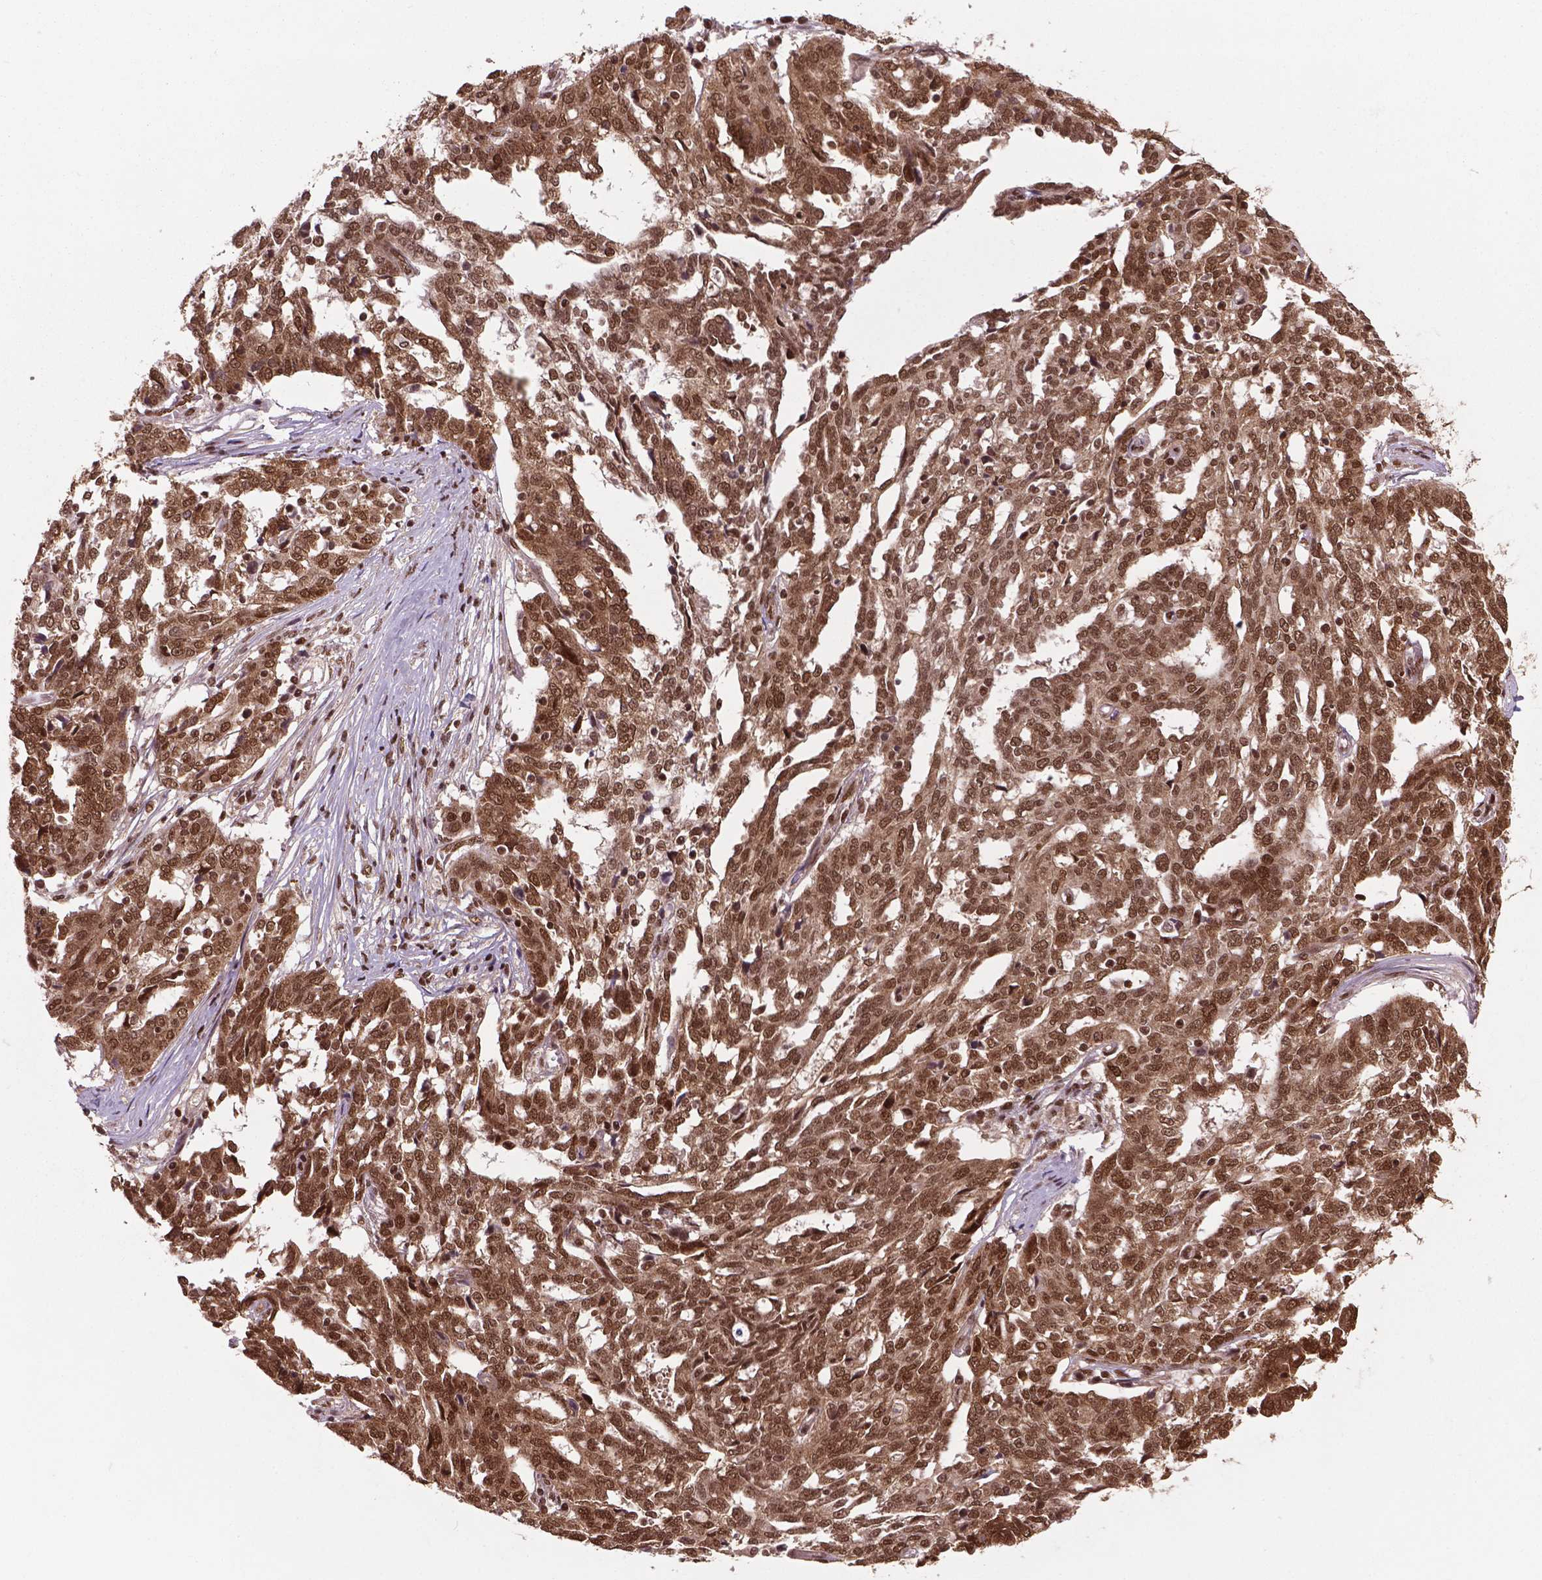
{"staining": {"intensity": "moderate", "quantity": ">75%", "location": "cytoplasmic/membranous,nuclear"}, "tissue": "ovarian cancer", "cell_type": "Tumor cells", "image_type": "cancer", "snomed": [{"axis": "morphology", "description": "Cystadenocarcinoma, serous, NOS"}, {"axis": "topography", "description": "Ovary"}], "caption": "Protein expression analysis of ovarian serous cystadenocarcinoma reveals moderate cytoplasmic/membranous and nuclear expression in approximately >75% of tumor cells.", "gene": "SIRT6", "patient": {"sex": "female", "age": 67}}